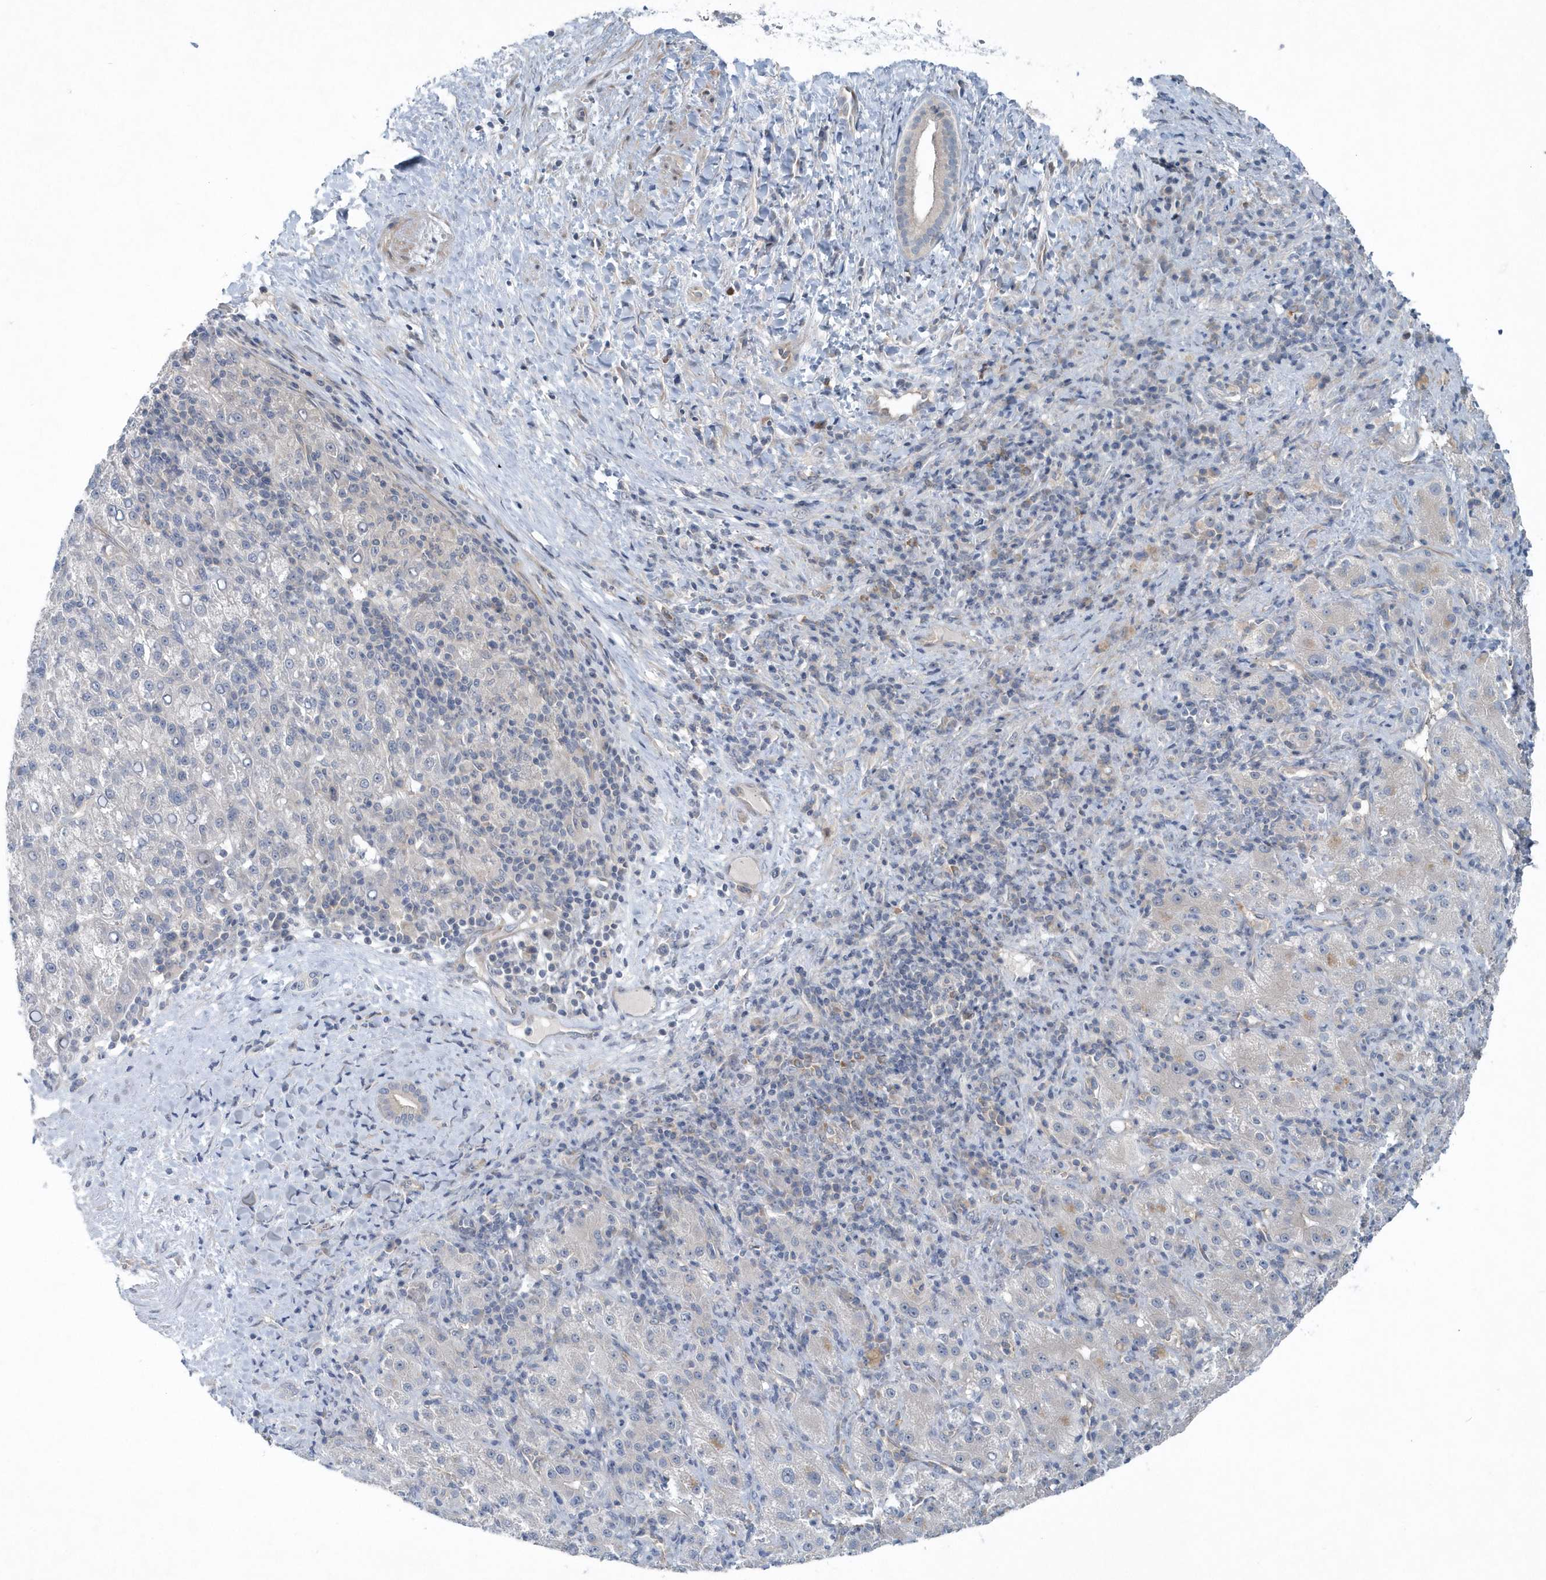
{"staining": {"intensity": "negative", "quantity": "none", "location": "none"}, "tissue": "liver cancer", "cell_type": "Tumor cells", "image_type": "cancer", "snomed": [{"axis": "morphology", "description": "Carcinoma, Hepatocellular, NOS"}, {"axis": "topography", "description": "Liver"}], "caption": "Immunohistochemistry of liver cancer shows no expression in tumor cells.", "gene": "MCC", "patient": {"sex": "female", "age": 58}}